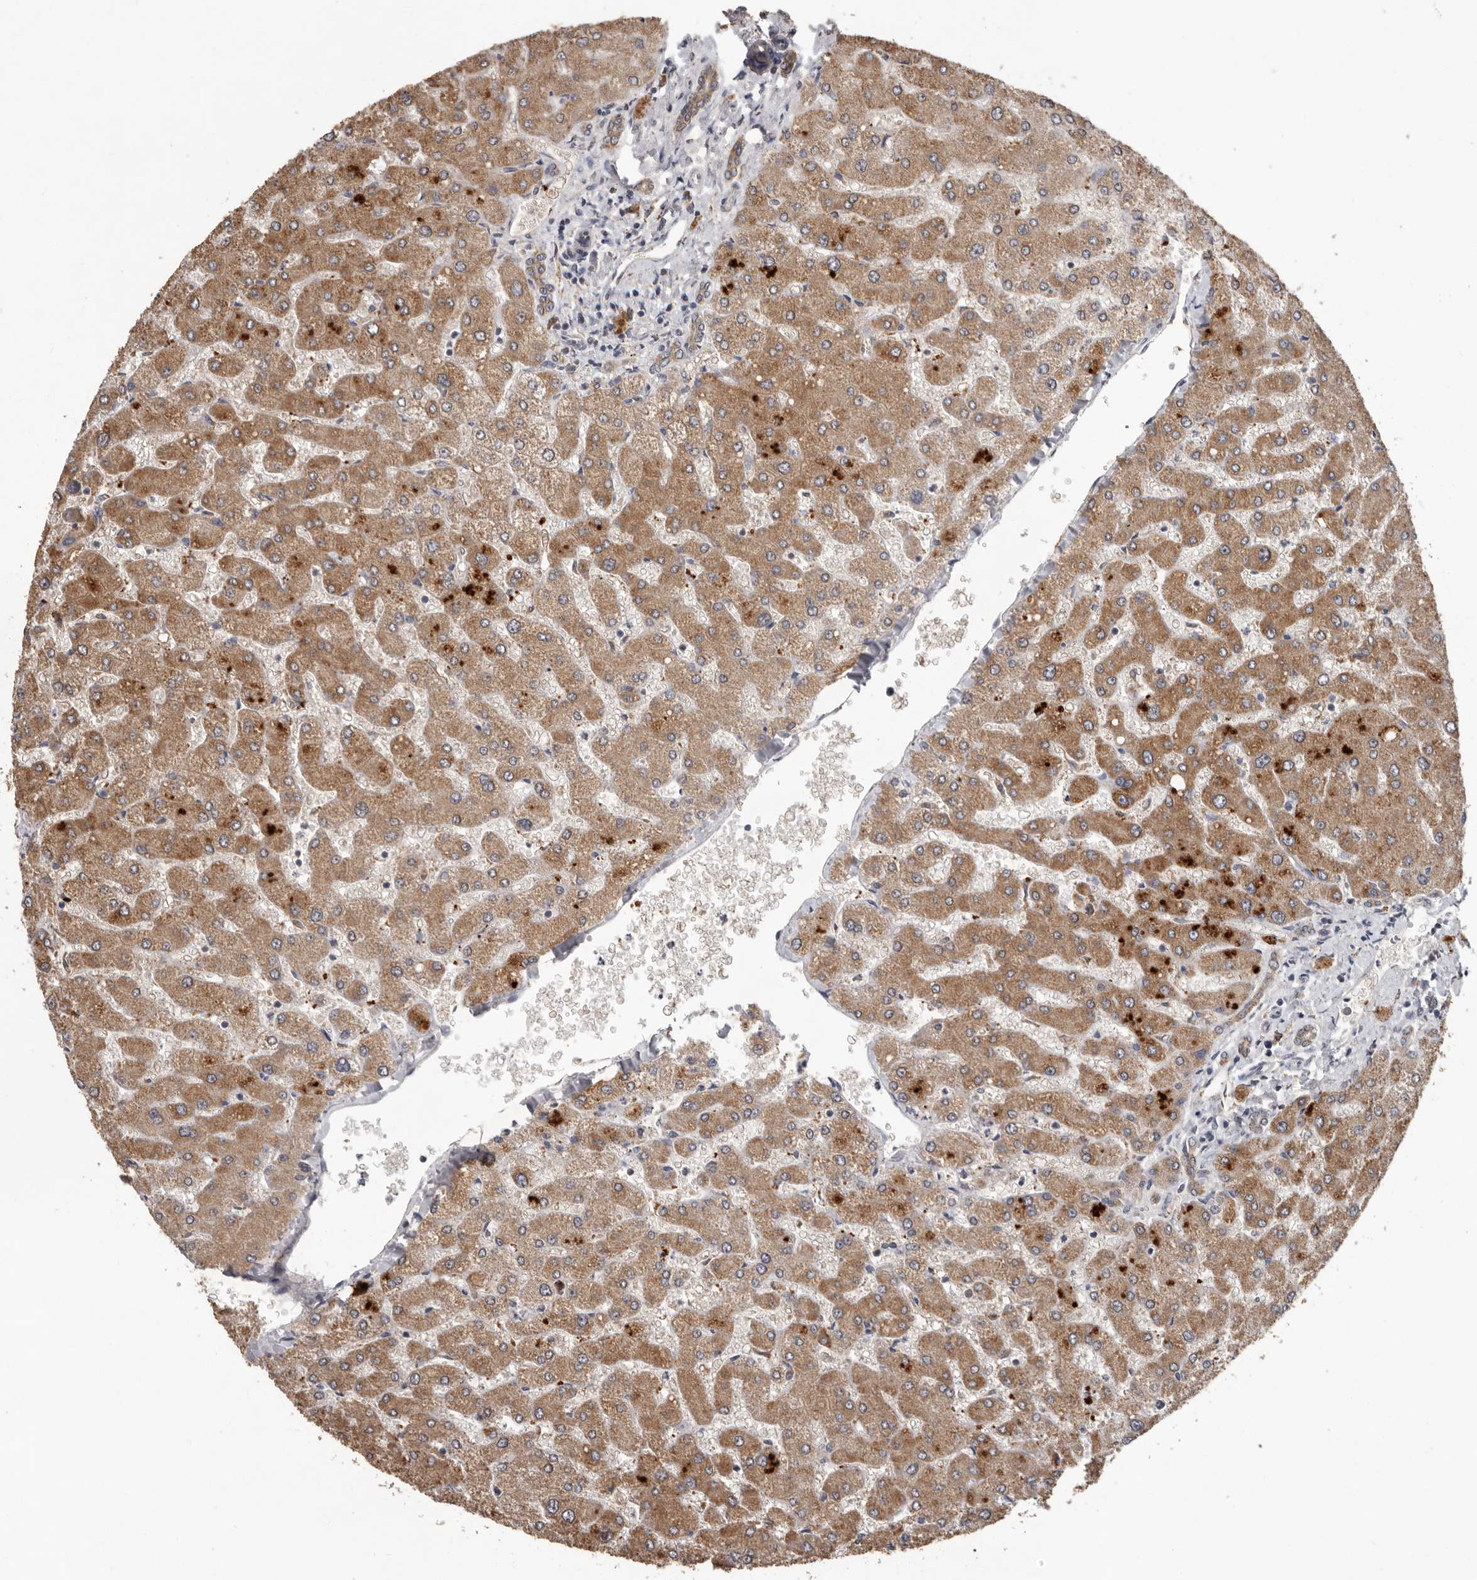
{"staining": {"intensity": "weak", "quantity": ">75%", "location": "cytoplasmic/membranous"}, "tissue": "liver", "cell_type": "Cholangiocytes", "image_type": "normal", "snomed": [{"axis": "morphology", "description": "Normal tissue, NOS"}, {"axis": "topography", "description": "Liver"}], "caption": "Weak cytoplasmic/membranous expression for a protein is seen in approximately >75% of cholangiocytes of normal liver using IHC.", "gene": "MTF1", "patient": {"sex": "male", "age": 55}}